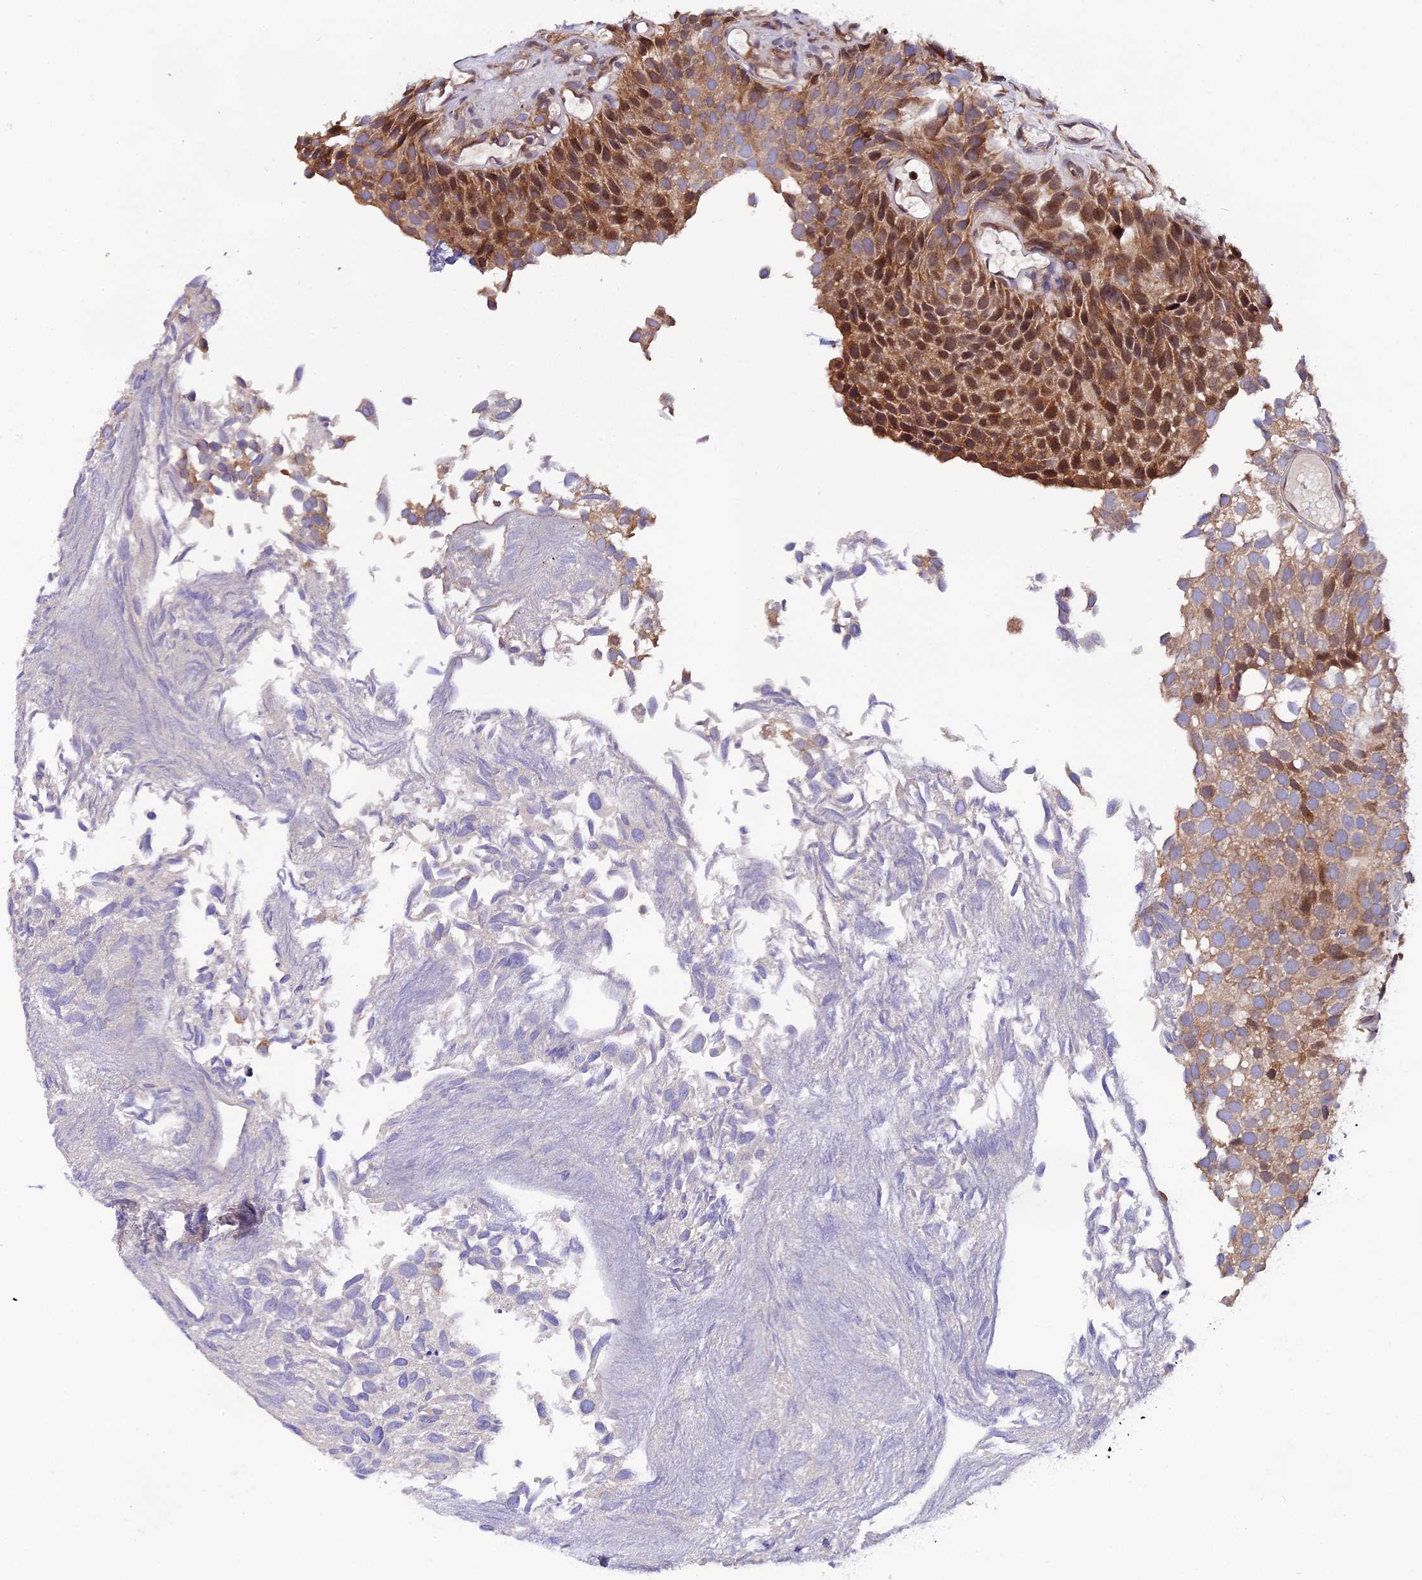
{"staining": {"intensity": "moderate", "quantity": "25%-75%", "location": "cytoplasmic/membranous,nuclear"}, "tissue": "urothelial cancer", "cell_type": "Tumor cells", "image_type": "cancer", "snomed": [{"axis": "morphology", "description": "Urothelial carcinoma, Low grade"}, {"axis": "topography", "description": "Urinary bladder"}], "caption": "Urothelial cancer stained with DAB IHC exhibits medium levels of moderate cytoplasmic/membranous and nuclear expression in about 25%-75% of tumor cells. (IHC, brightfield microscopy, high magnification).", "gene": "PIGU", "patient": {"sex": "male", "age": 89}}